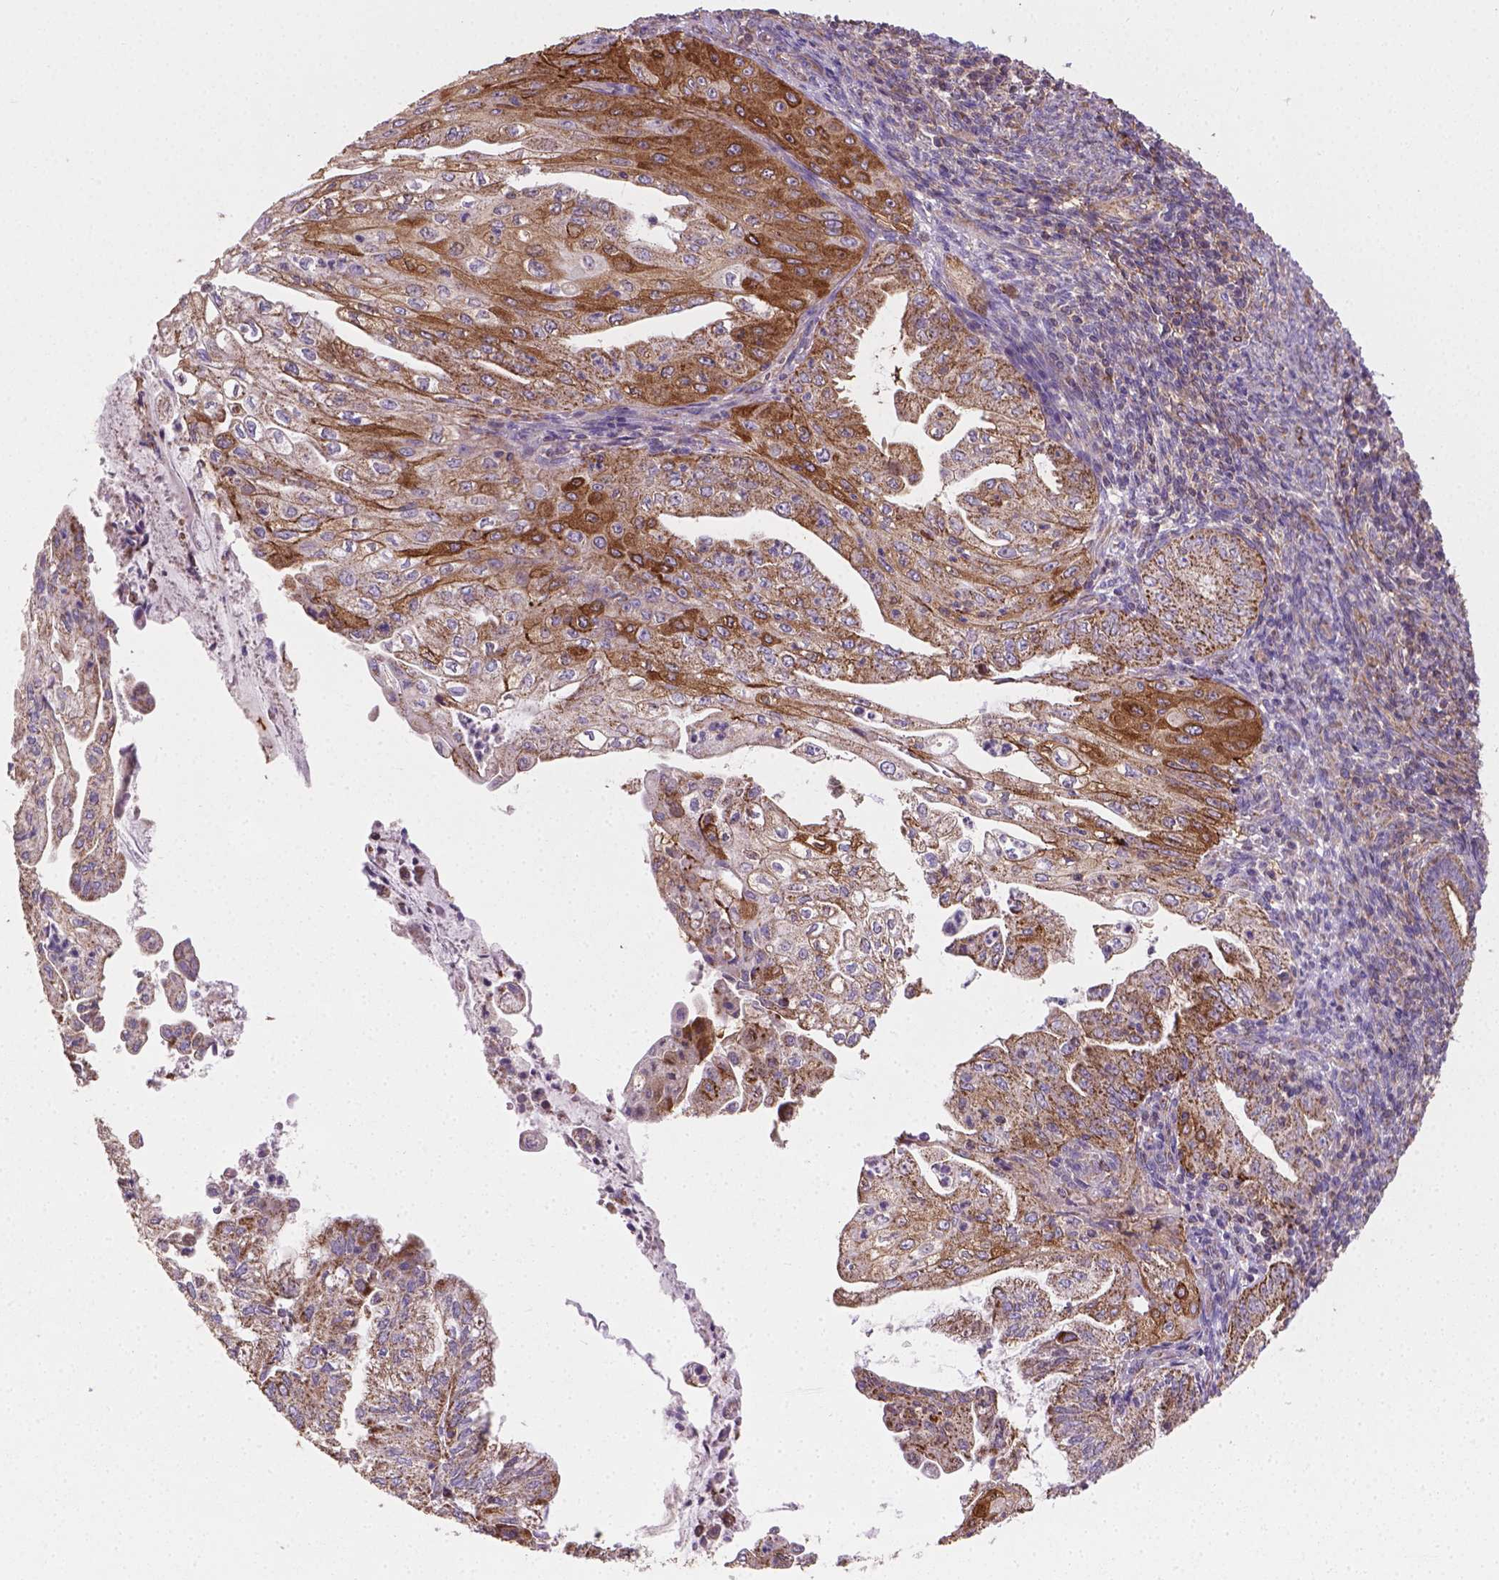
{"staining": {"intensity": "strong", "quantity": "25%-75%", "location": "cytoplasmic/membranous"}, "tissue": "endometrial cancer", "cell_type": "Tumor cells", "image_type": "cancer", "snomed": [{"axis": "morphology", "description": "Adenocarcinoma, NOS"}, {"axis": "topography", "description": "Endometrium"}], "caption": "Immunohistochemical staining of adenocarcinoma (endometrial) reveals high levels of strong cytoplasmic/membranous staining in approximately 25%-75% of tumor cells. (brown staining indicates protein expression, while blue staining denotes nuclei).", "gene": "TCAF1", "patient": {"sex": "female", "age": 55}}